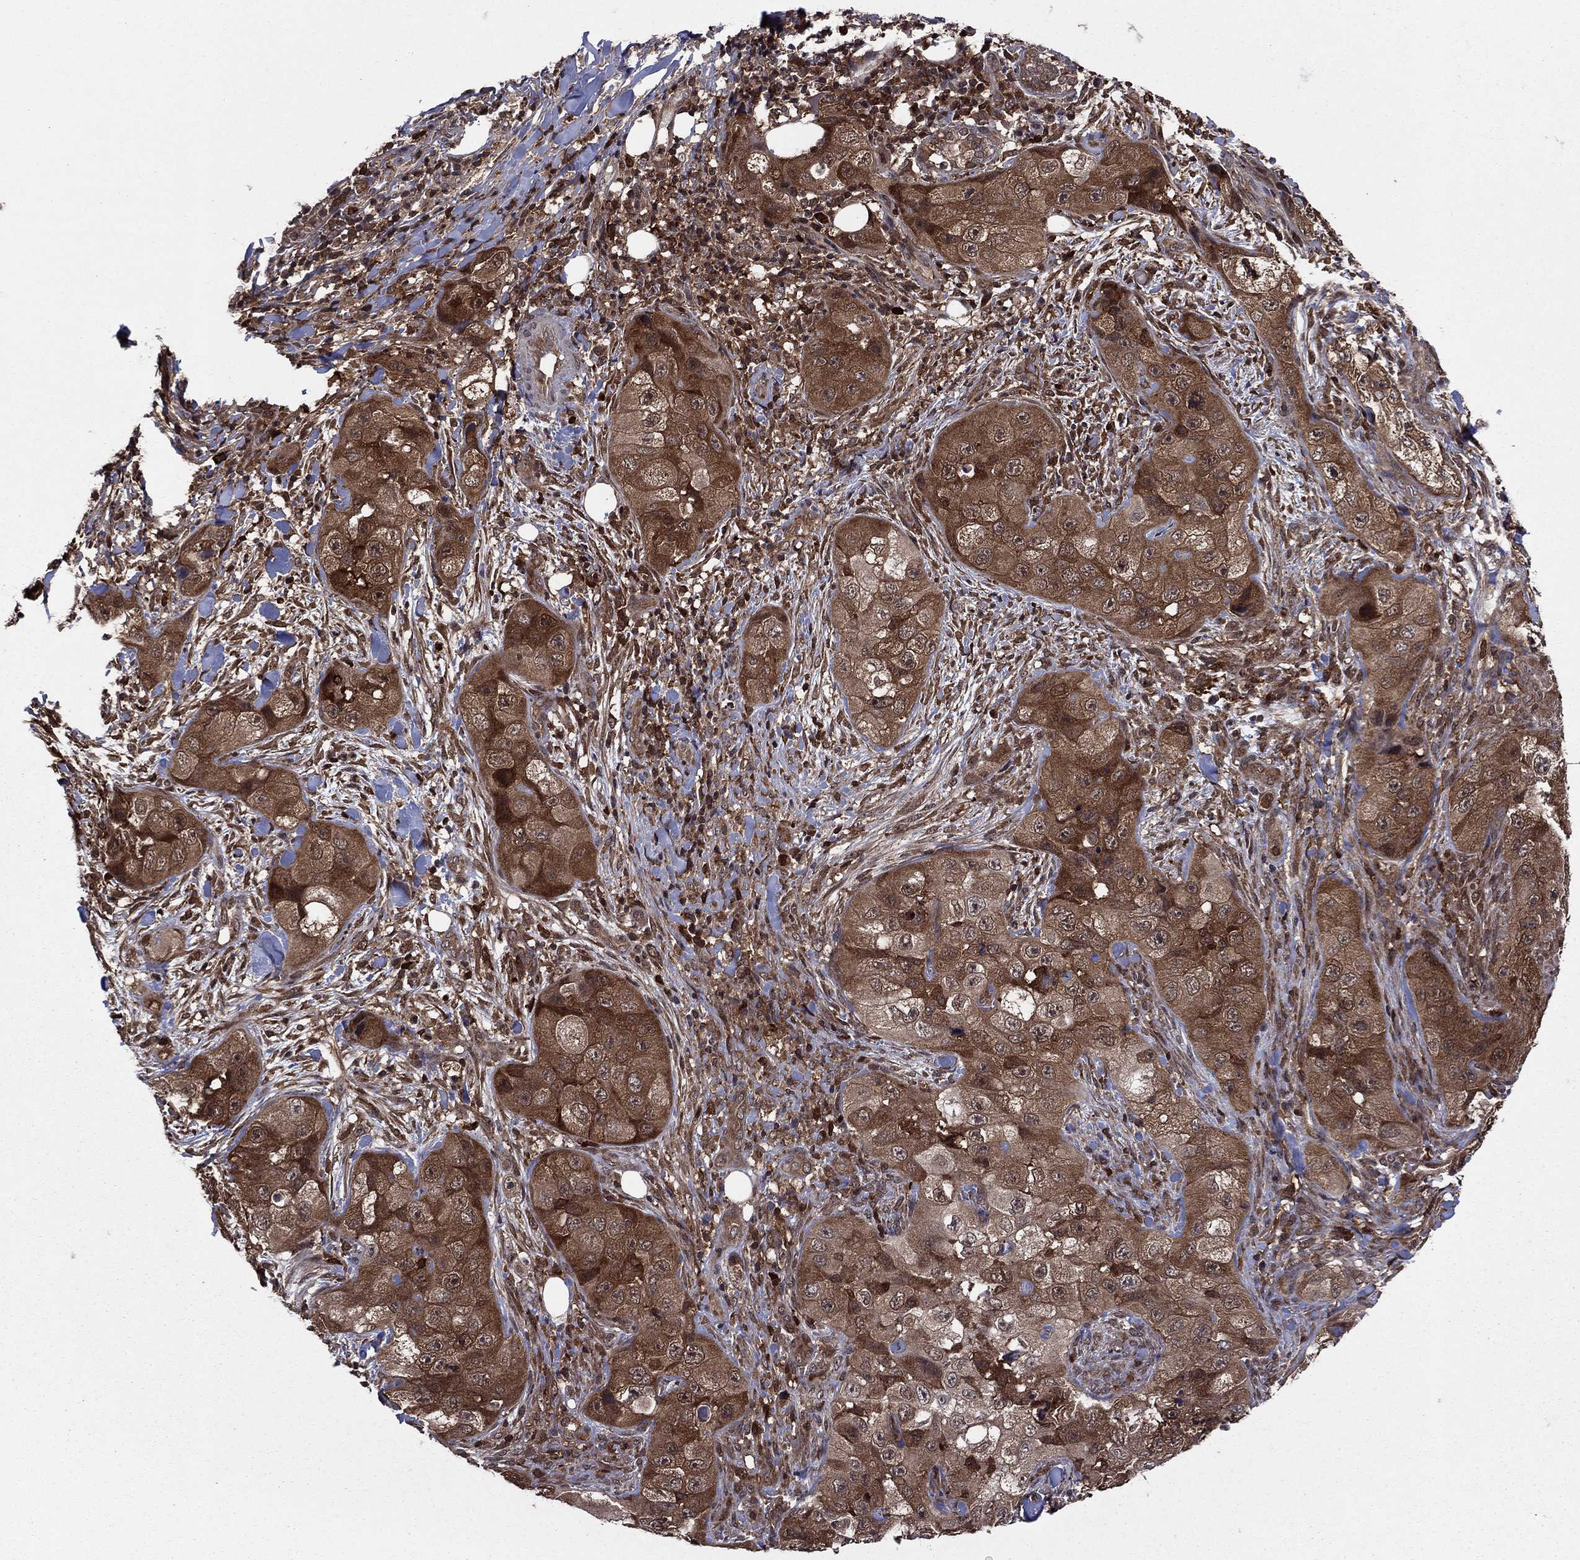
{"staining": {"intensity": "strong", "quantity": ">75%", "location": "cytoplasmic/membranous"}, "tissue": "skin cancer", "cell_type": "Tumor cells", "image_type": "cancer", "snomed": [{"axis": "morphology", "description": "Squamous cell carcinoma, NOS"}, {"axis": "topography", "description": "Skin"}, {"axis": "topography", "description": "Subcutis"}], "caption": "Immunohistochemistry histopathology image of skin cancer stained for a protein (brown), which reveals high levels of strong cytoplasmic/membranous expression in approximately >75% of tumor cells.", "gene": "CACYBP", "patient": {"sex": "male", "age": 73}}